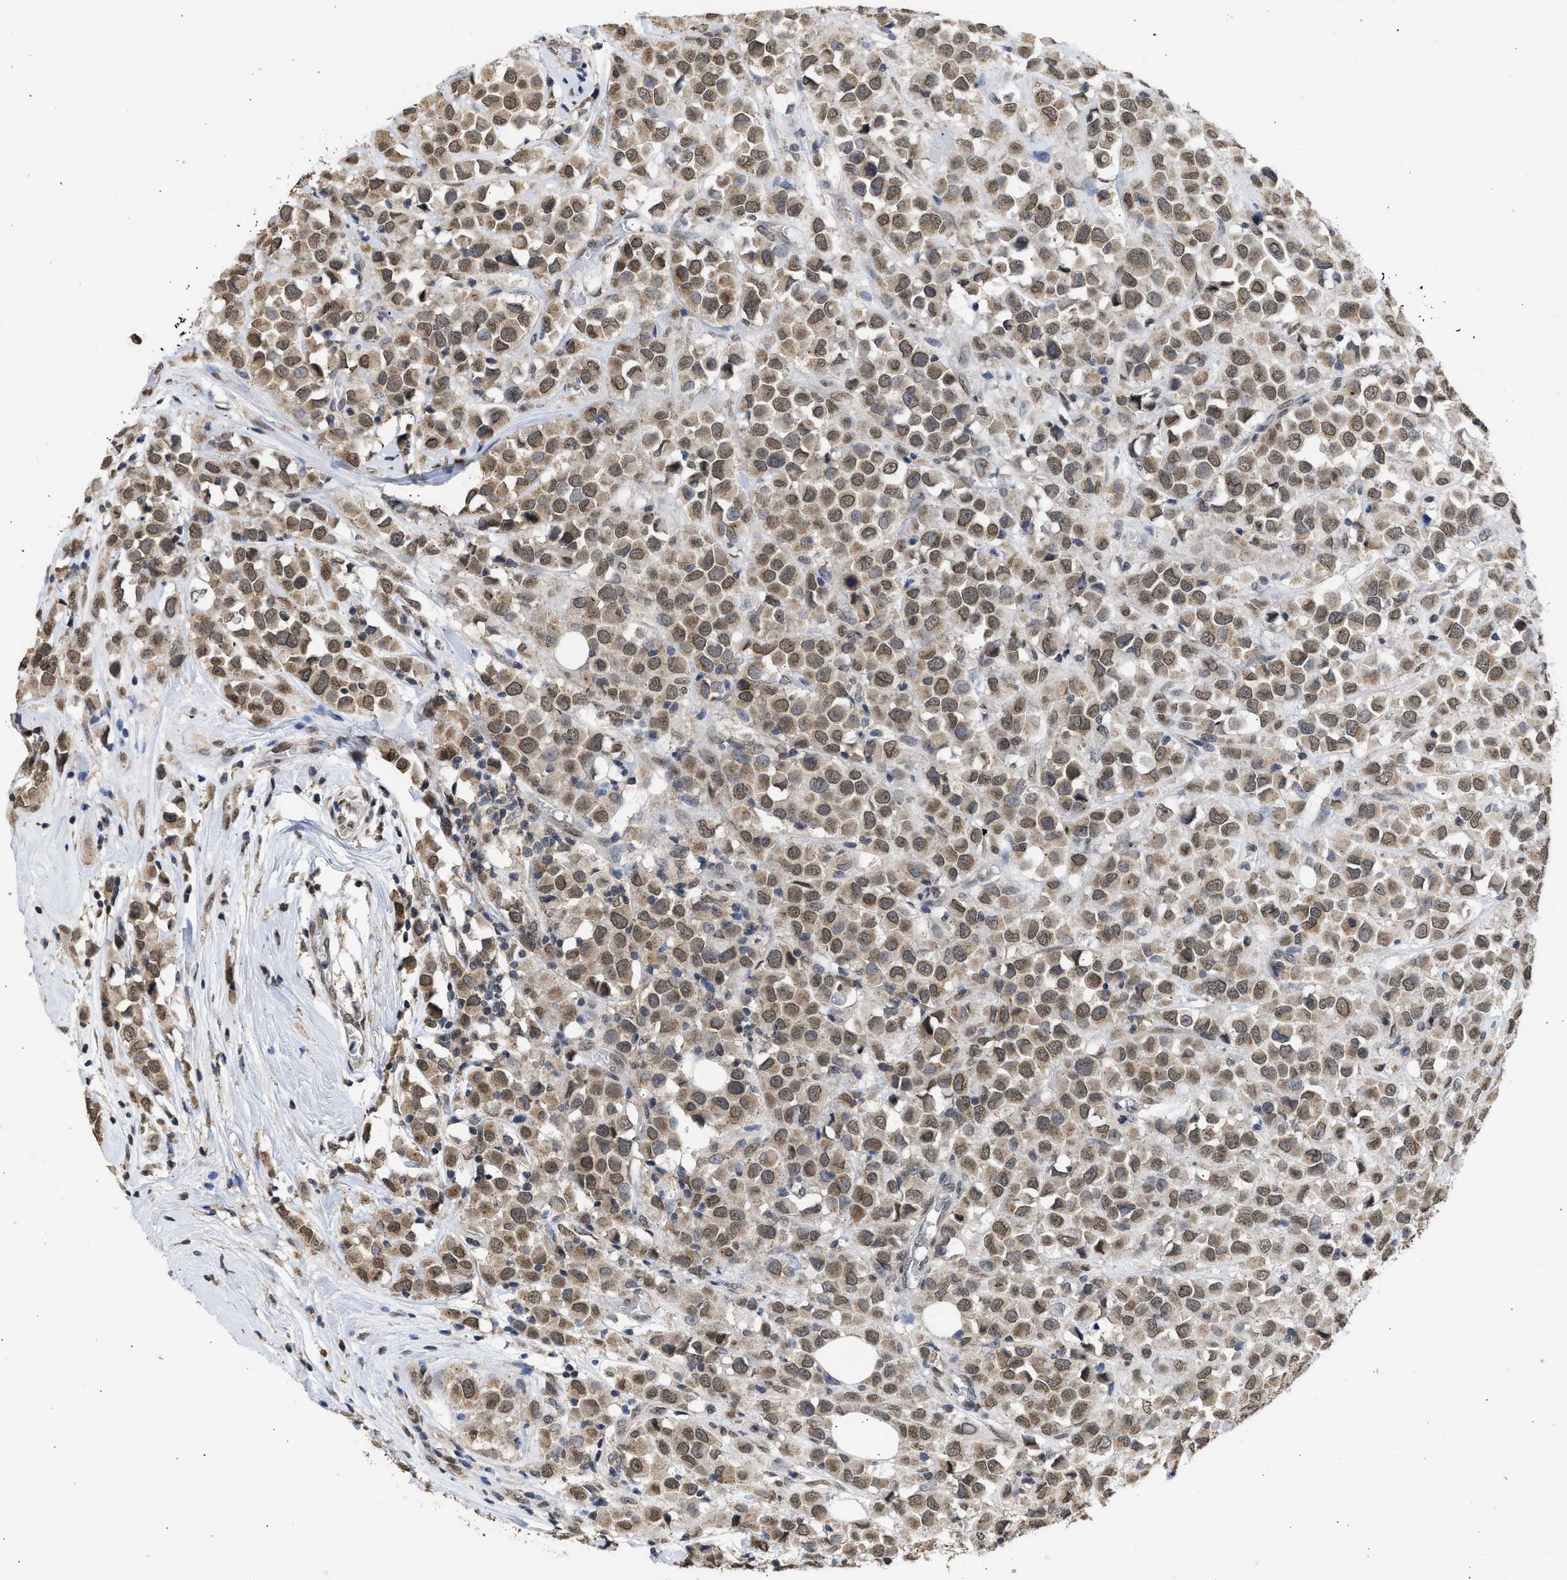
{"staining": {"intensity": "moderate", "quantity": ">75%", "location": "cytoplasmic/membranous"}, "tissue": "breast cancer", "cell_type": "Tumor cells", "image_type": "cancer", "snomed": [{"axis": "morphology", "description": "Duct carcinoma"}, {"axis": "topography", "description": "Breast"}], "caption": "Protein staining by immunohistochemistry (IHC) exhibits moderate cytoplasmic/membranous expression in approximately >75% of tumor cells in intraductal carcinoma (breast).", "gene": "NUP35", "patient": {"sex": "female", "age": 61}}